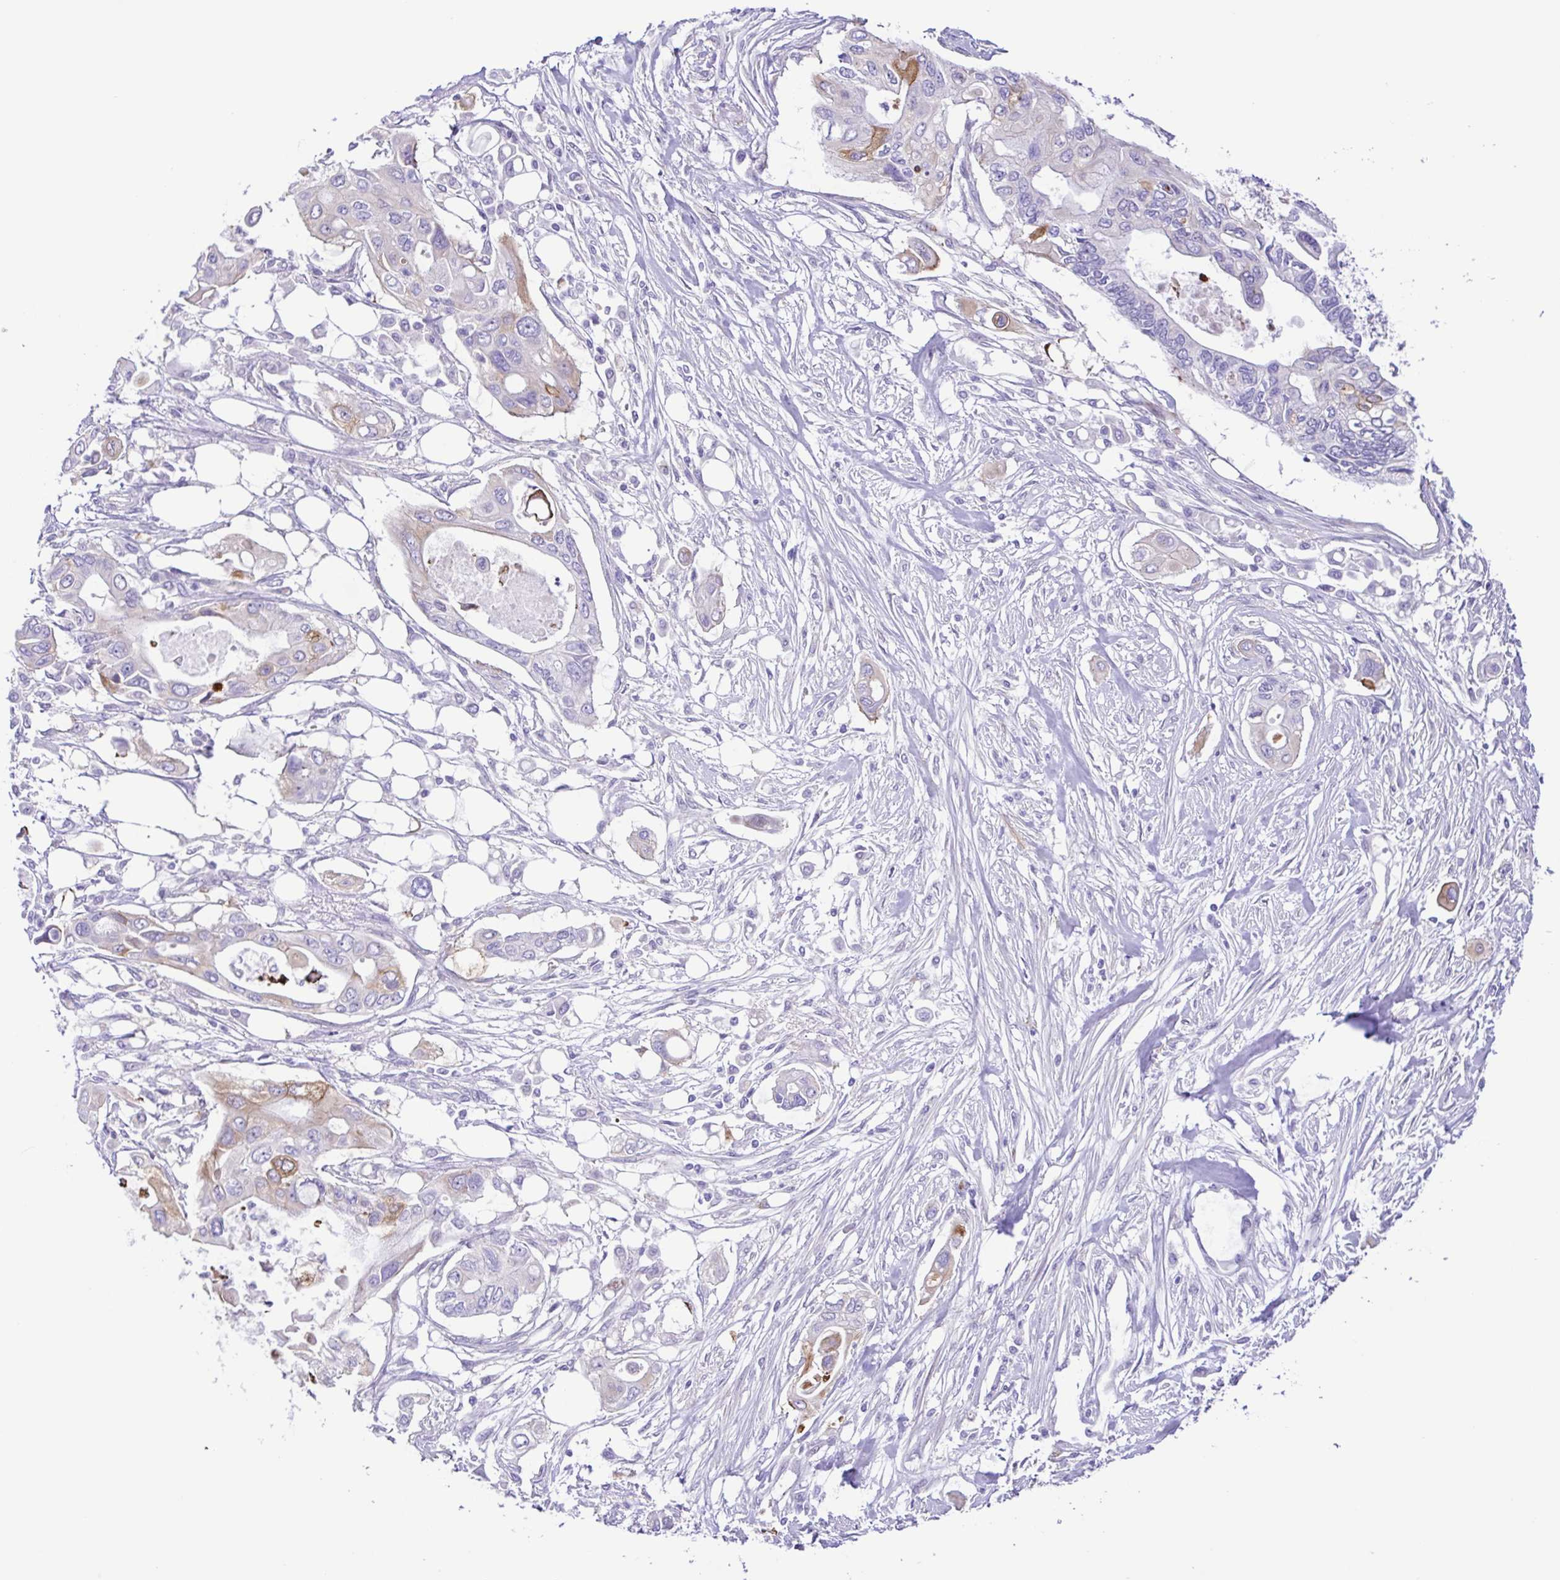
{"staining": {"intensity": "weak", "quantity": "<25%", "location": "cytoplasmic/membranous"}, "tissue": "pancreatic cancer", "cell_type": "Tumor cells", "image_type": "cancer", "snomed": [{"axis": "morphology", "description": "Adenocarcinoma, NOS"}, {"axis": "topography", "description": "Pancreas"}], "caption": "There is no significant staining in tumor cells of pancreatic cancer (adenocarcinoma).", "gene": "DCLK2", "patient": {"sex": "female", "age": 63}}